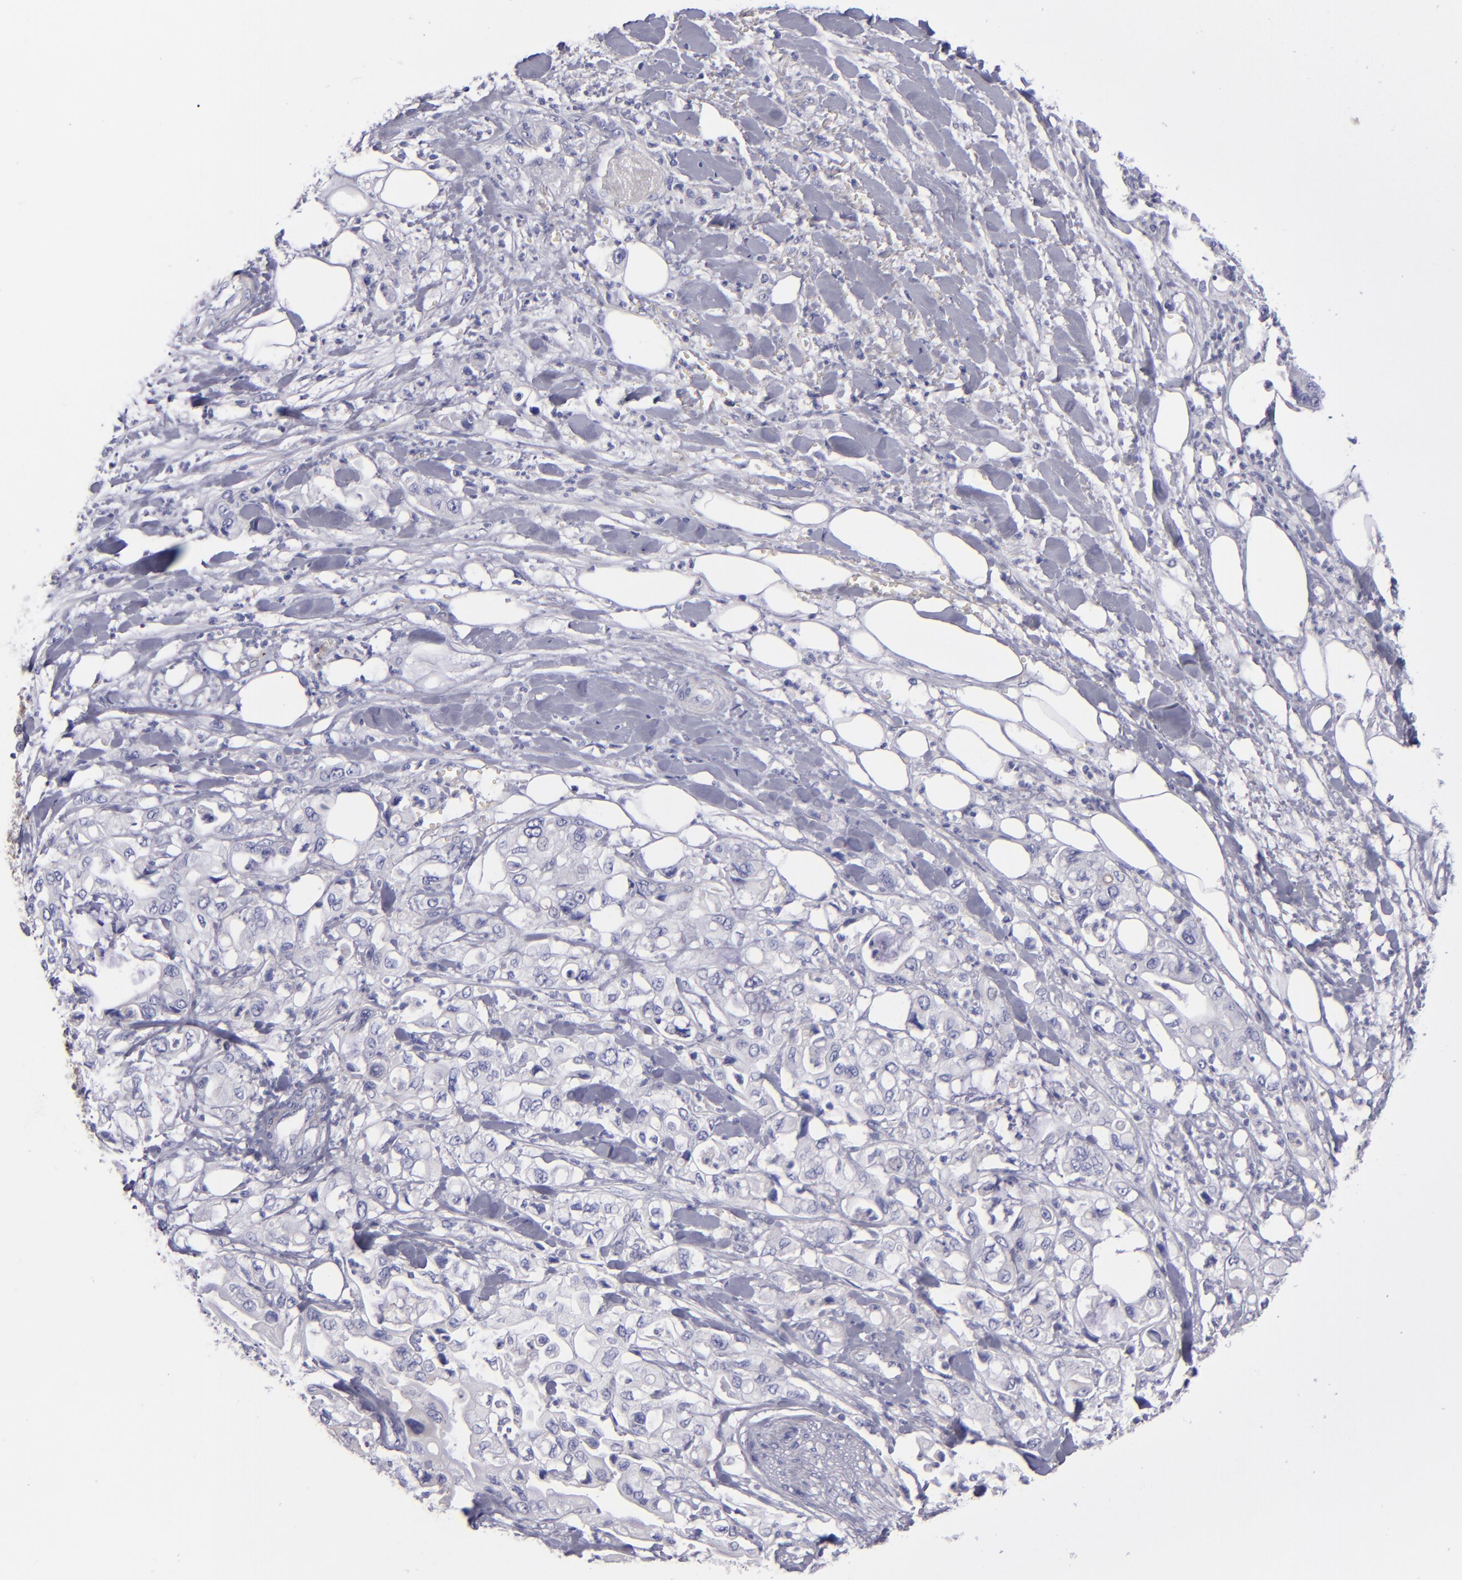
{"staining": {"intensity": "negative", "quantity": "none", "location": "none"}, "tissue": "pancreatic cancer", "cell_type": "Tumor cells", "image_type": "cancer", "snomed": [{"axis": "morphology", "description": "Adenocarcinoma, NOS"}, {"axis": "topography", "description": "Pancreas"}], "caption": "Tumor cells are negative for brown protein staining in pancreatic adenocarcinoma.", "gene": "ANPEP", "patient": {"sex": "male", "age": 70}}